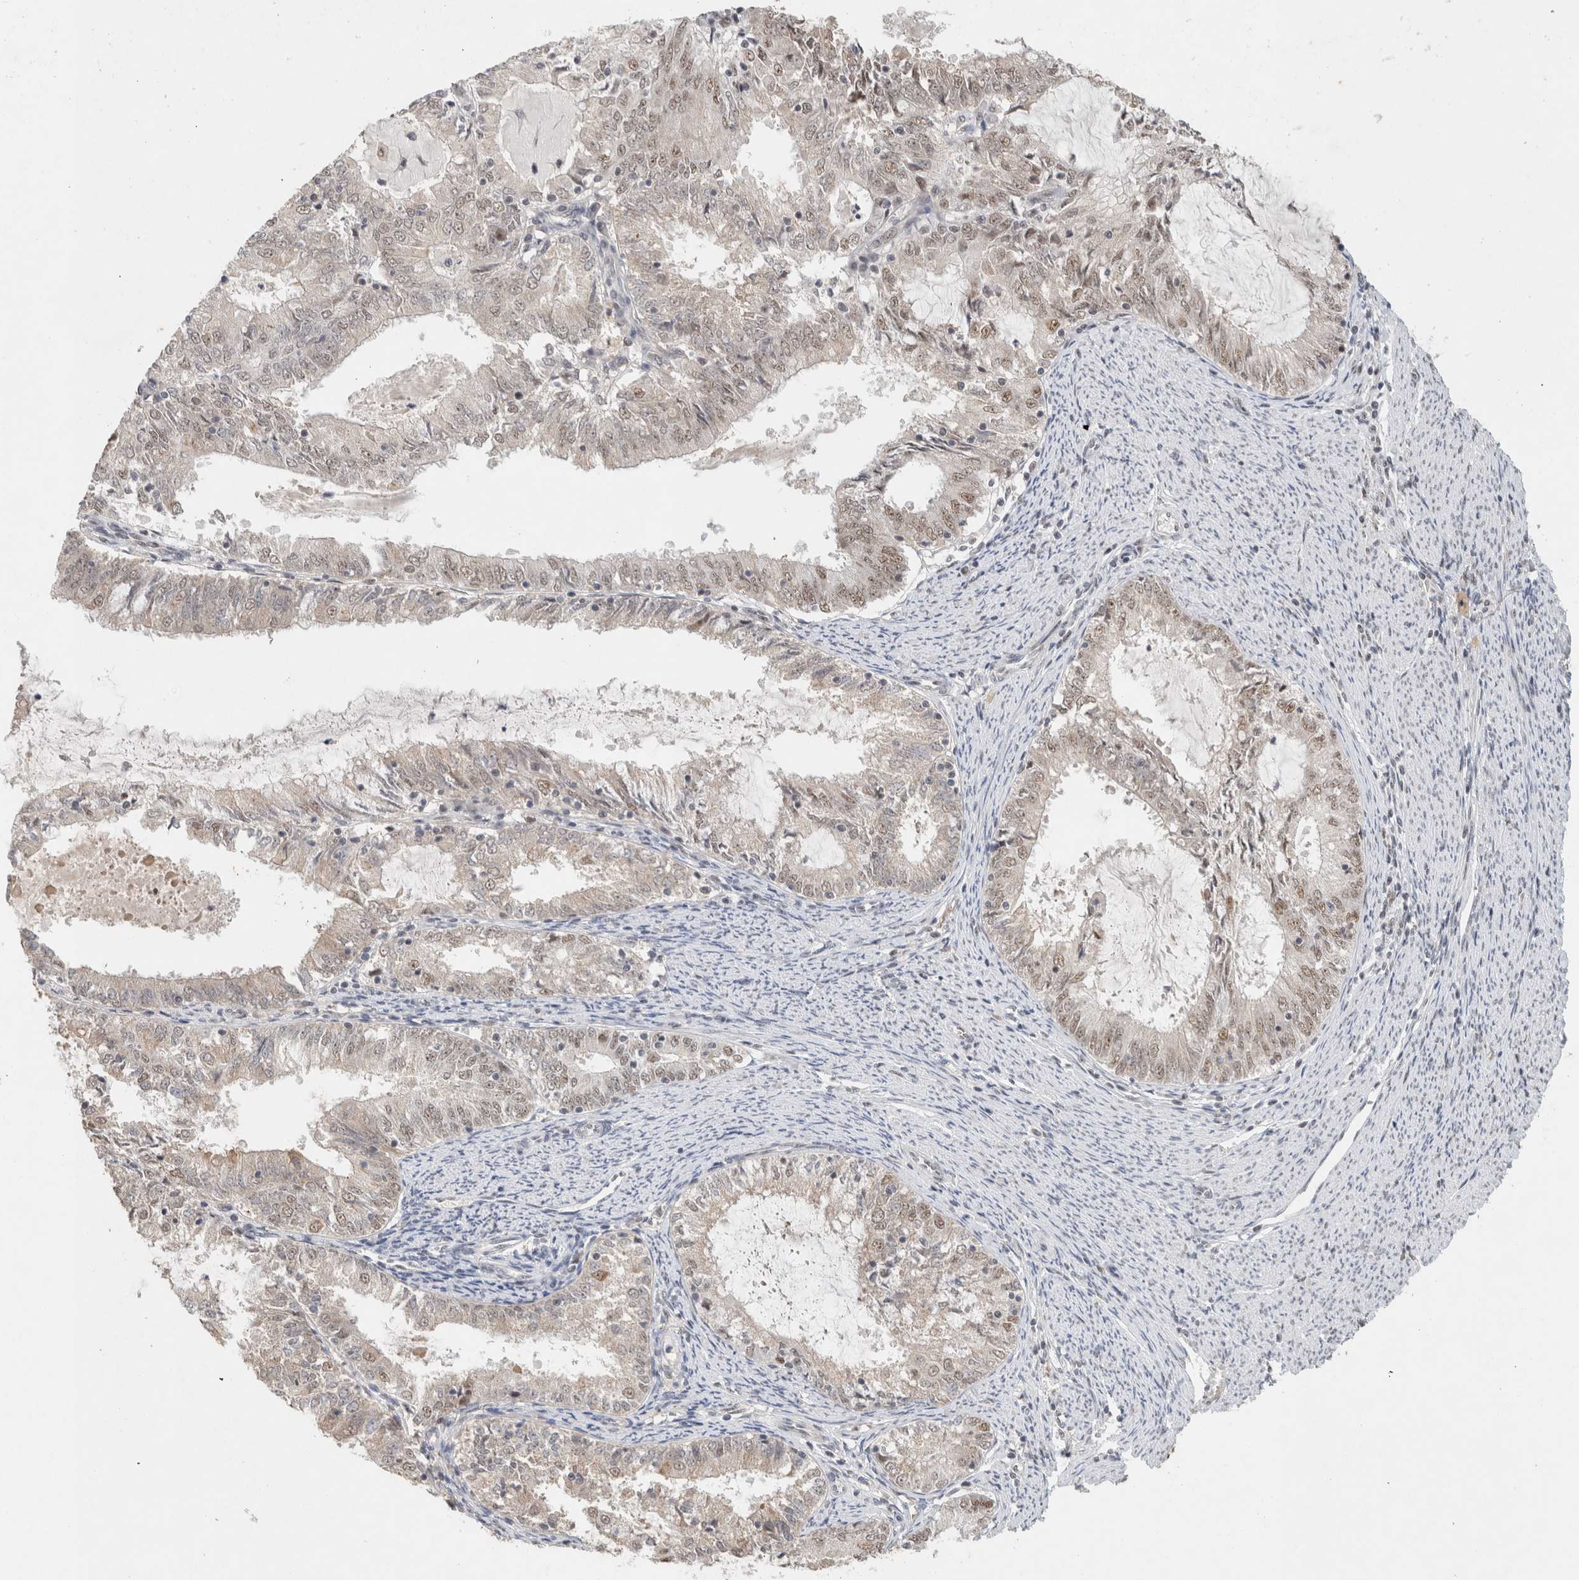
{"staining": {"intensity": "weak", "quantity": "25%-75%", "location": "nuclear"}, "tissue": "endometrial cancer", "cell_type": "Tumor cells", "image_type": "cancer", "snomed": [{"axis": "morphology", "description": "Adenocarcinoma, NOS"}, {"axis": "topography", "description": "Endometrium"}], "caption": "Human adenocarcinoma (endometrial) stained with a brown dye displays weak nuclear positive positivity in about 25%-75% of tumor cells.", "gene": "DDX42", "patient": {"sex": "female", "age": 57}}